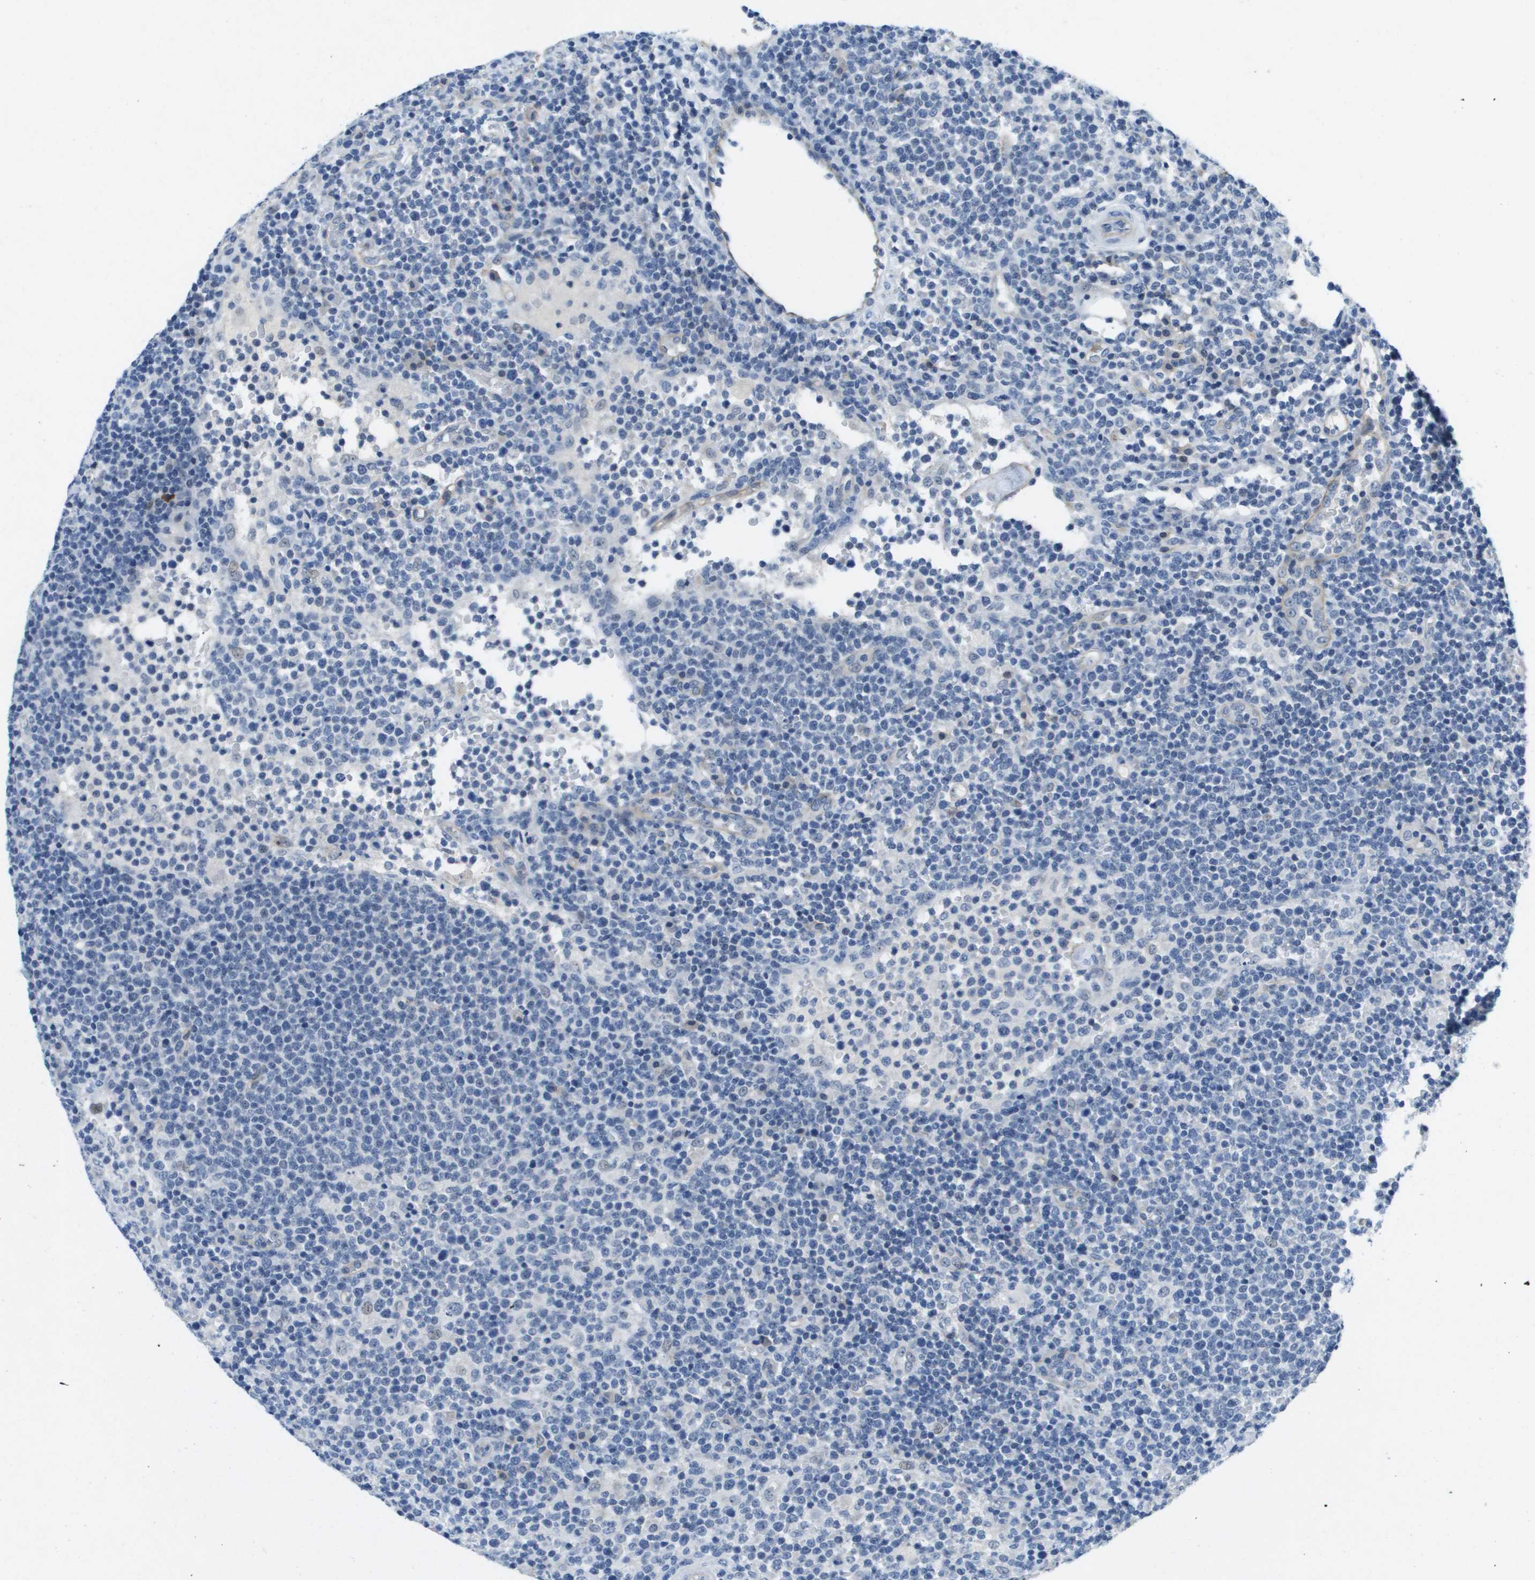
{"staining": {"intensity": "negative", "quantity": "none", "location": "none"}, "tissue": "lymphoma", "cell_type": "Tumor cells", "image_type": "cancer", "snomed": [{"axis": "morphology", "description": "Malignant lymphoma, non-Hodgkin's type, High grade"}, {"axis": "topography", "description": "Lymph node"}], "caption": "Immunohistochemical staining of human high-grade malignant lymphoma, non-Hodgkin's type shows no significant positivity in tumor cells.", "gene": "ITGA6", "patient": {"sex": "male", "age": 61}}